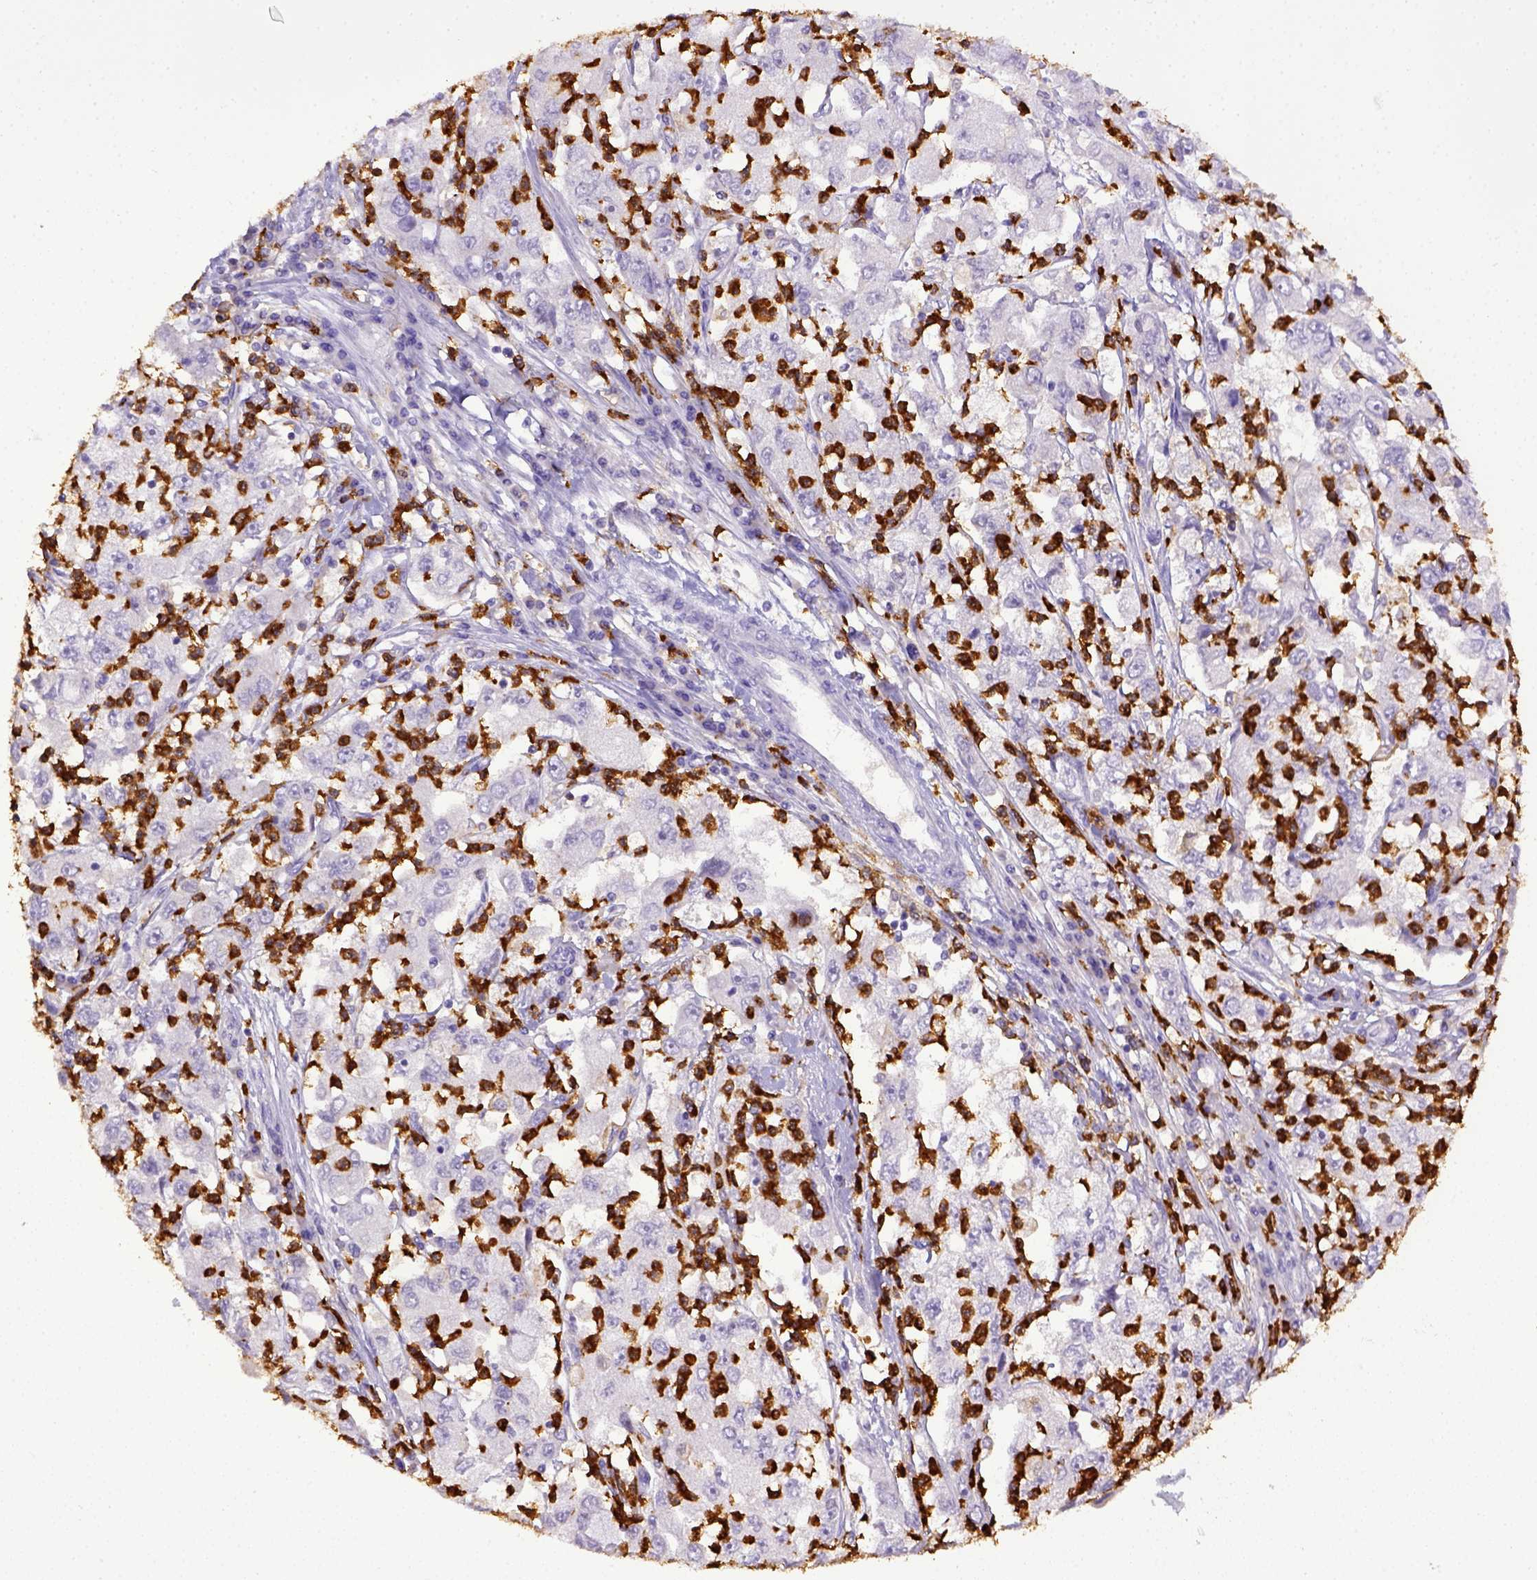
{"staining": {"intensity": "negative", "quantity": "none", "location": "none"}, "tissue": "cervical cancer", "cell_type": "Tumor cells", "image_type": "cancer", "snomed": [{"axis": "morphology", "description": "Squamous cell carcinoma, NOS"}, {"axis": "topography", "description": "Cervix"}], "caption": "IHC image of cervical cancer stained for a protein (brown), which demonstrates no positivity in tumor cells.", "gene": "ITGAM", "patient": {"sex": "female", "age": 36}}